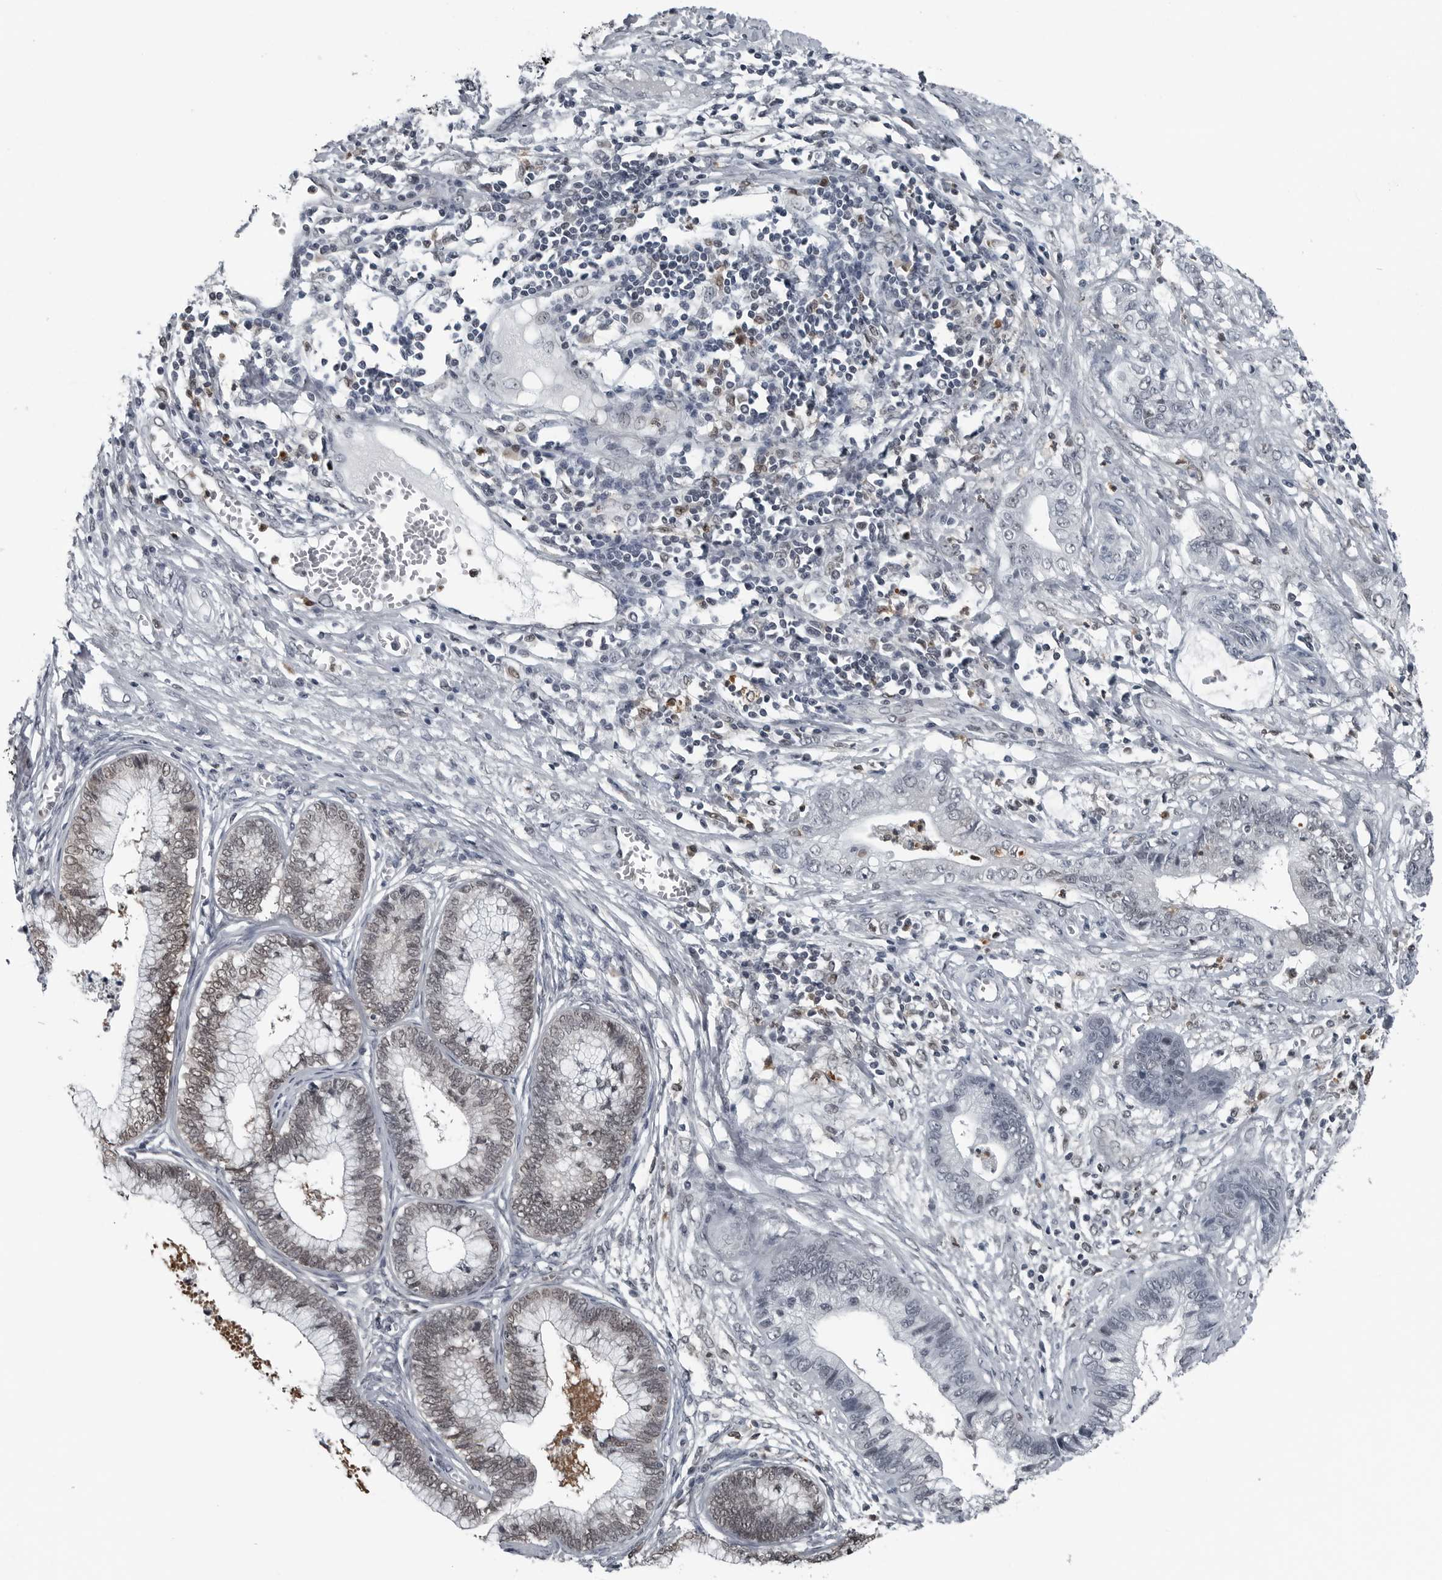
{"staining": {"intensity": "weak", "quantity": "25%-75%", "location": "nuclear"}, "tissue": "cervical cancer", "cell_type": "Tumor cells", "image_type": "cancer", "snomed": [{"axis": "morphology", "description": "Adenocarcinoma, NOS"}, {"axis": "topography", "description": "Cervix"}], "caption": "Cervical adenocarcinoma stained with immunohistochemistry (IHC) exhibits weak nuclear positivity in about 25%-75% of tumor cells.", "gene": "AKR1A1", "patient": {"sex": "female", "age": 44}}